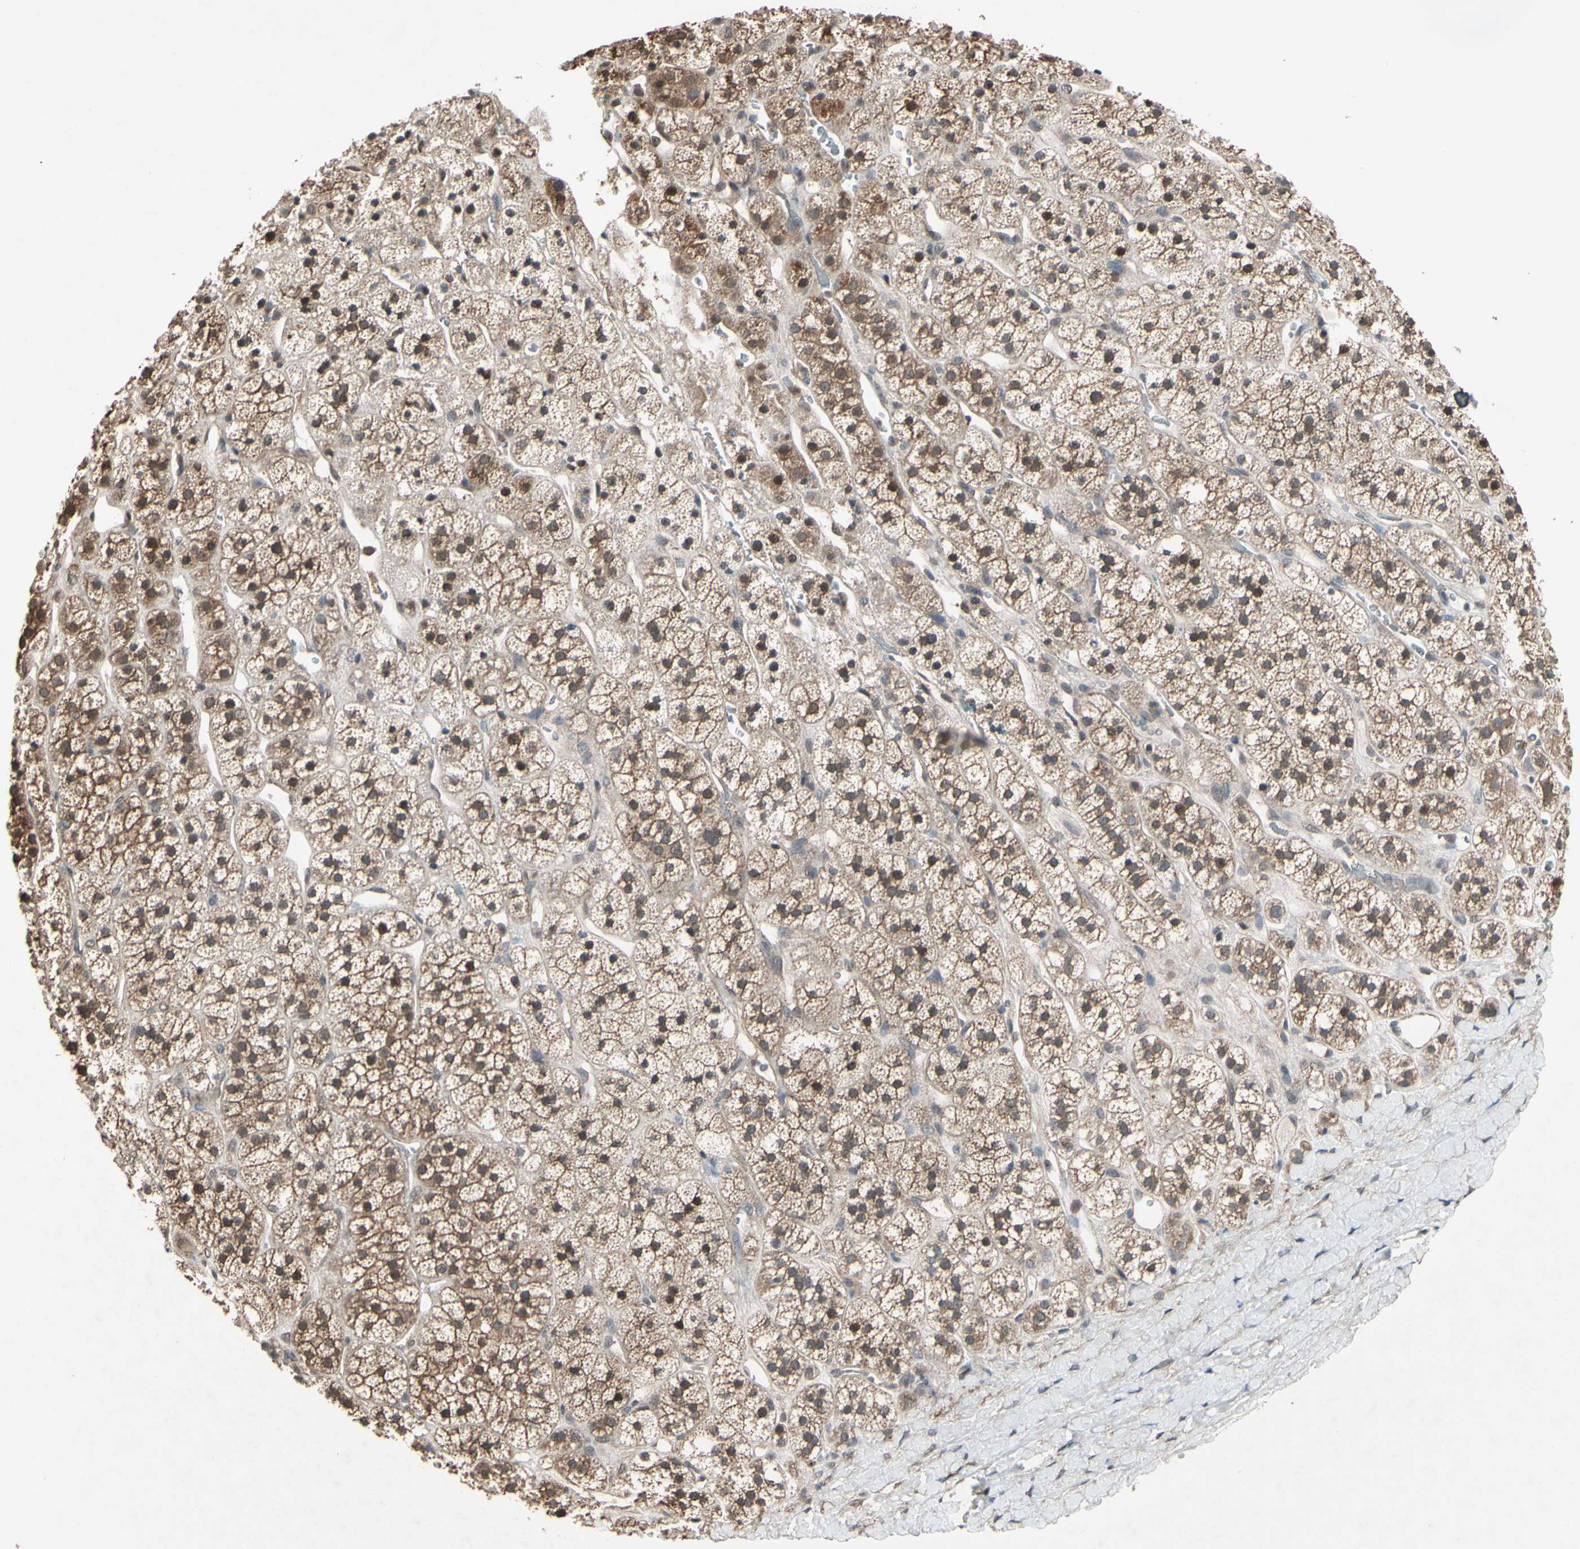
{"staining": {"intensity": "moderate", "quantity": ">75%", "location": "cytoplasmic/membranous"}, "tissue": "adrenal gland", "cell_type": "Glandular cells", "image_type": "normal", "snomed": [{"axis": "morphology", "description": "Normal tissue, NOS"}, {"axis": "topography", "description": "Adrenal gland"}], "caption": "Glandular cells display medium levels of moderate cytoplasmic/membranous expression in about >75% of cells in unremarkable human adrenal gland.", "gene": "PNPLA7", "patient": {"sex": "male", "age": 56}}